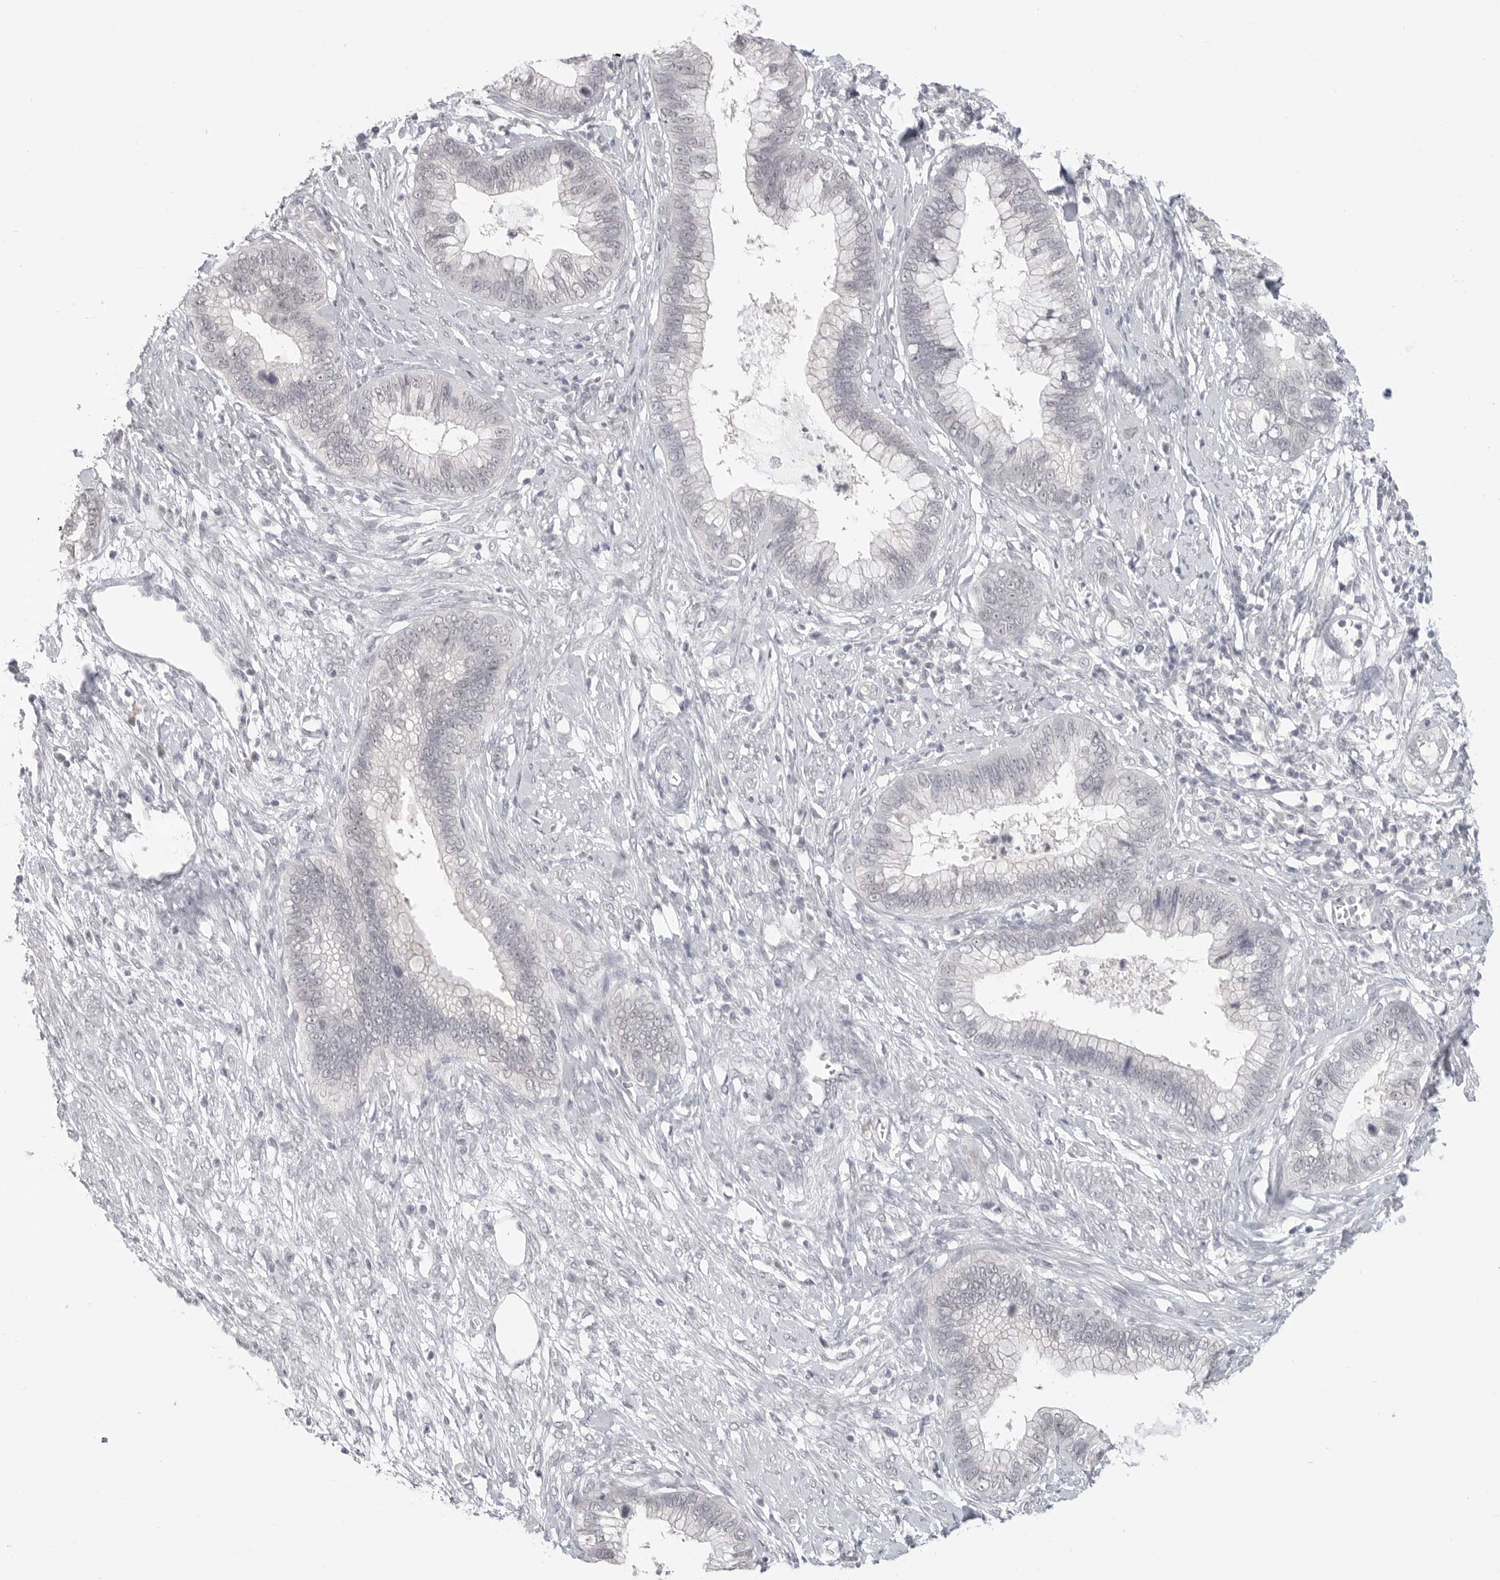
{"staining": {"intensity": "negative", "quantity": "none", "location": "none"}, "tissue": "cervical cancer", "cell_type": "Tumor cells", "image_type": "cancer", "snomed": [{"axis": "morphology", "description": "Adenocarcinoma, NOS"}, {"axis": "topography", "description": "Cervix"}], "caption": "Tumor cells are negative for brown protein staining in cervical cancer.", "gene": "KLK11", "patient": {"sex": "female", "age": 44}}